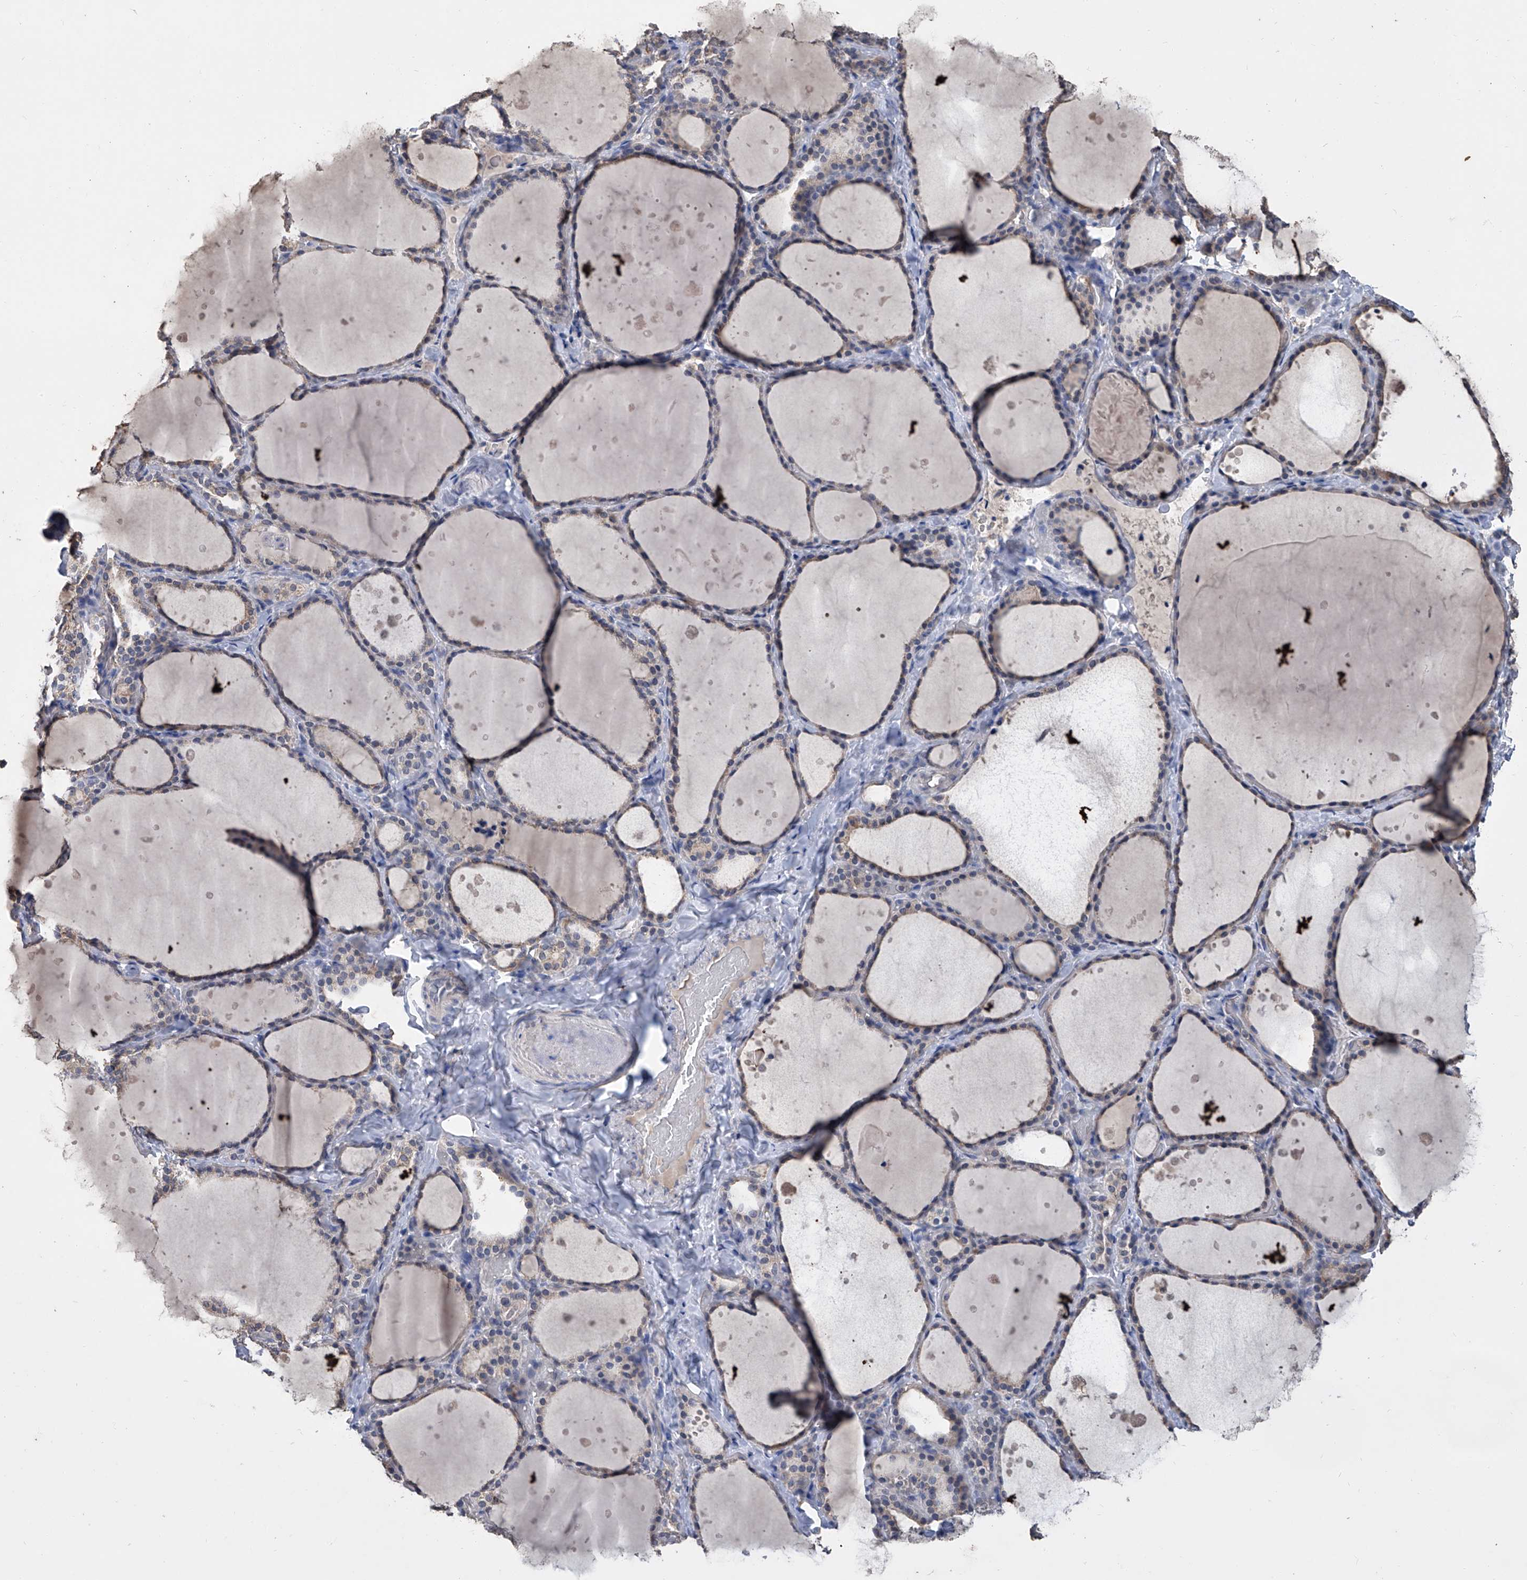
{"staining": {"intensity": "weak", "quantity": "<25%", "location": "cytoplasmic/membranous"}, "tissue": "thyroid gland", "cell_type": "Glandular cells", "image_type": "normal", "snomed": [{"axis": "morphology", "description": "Normal tissue, NOS"}, {"axis": "topography", "description": "Thyroid gland"}], "caption": "Protein analysis of benign thyroid gland shows no significant expression in glandular cells. (DAB immunohistochemistry (IHC) with hematoxylin counter stain).", "gene": "GPT", "patient": {"sex": "female", "age": 44}}